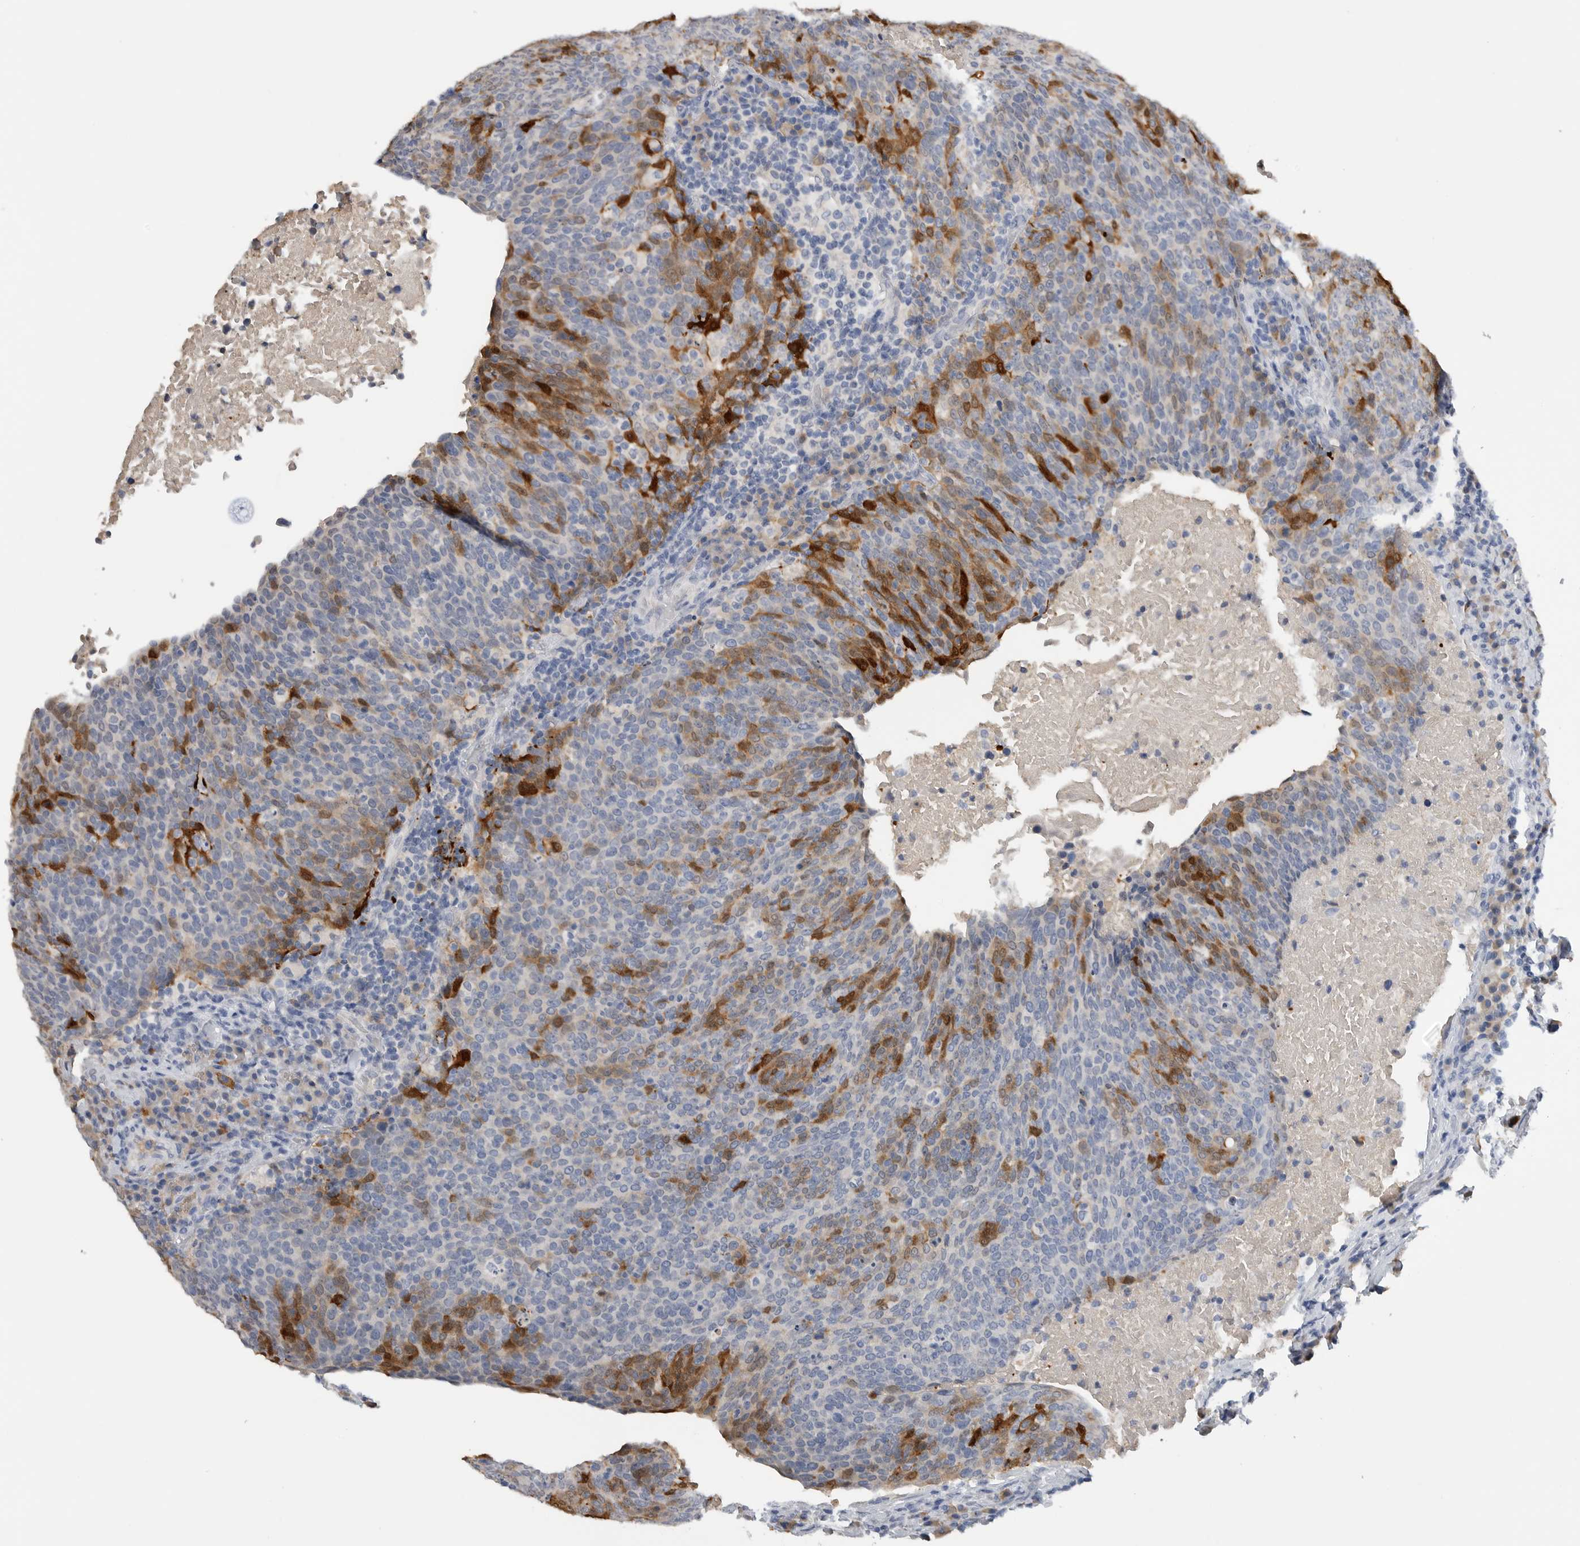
{"staining": {"intensity": "strong", "quantity": "<25%", "location": "cytoplasmic/membranous"}, "tissue": "head and neck cancer", "cell_type": "Tumor cells", "image_type": "cancer", "snomed": [{"axis": "morphology", "description": "Squamous cell carcinoma, NOS"}, {"axis": "morphology", "description": "Squamous cell carcinoma, metastatic, NOS"}, {"axis": "topography", "description": "Lymph node"}, {"axis": "topography", "description": "Head-Neck"}], "caption": "Immunohistochemistry (IHC) histopathology image of neoplastic tissue: squamous cell carcinoma (head and neck) stained using IHC reveals medium levels of strong protein expression localized specifically in the cytoplasmic/membranous of tumor cells, appearing as a cytoplasmic/membranous brown color.", "gene": "FABP6", "patient": {"sex": "male", "age": 62}}